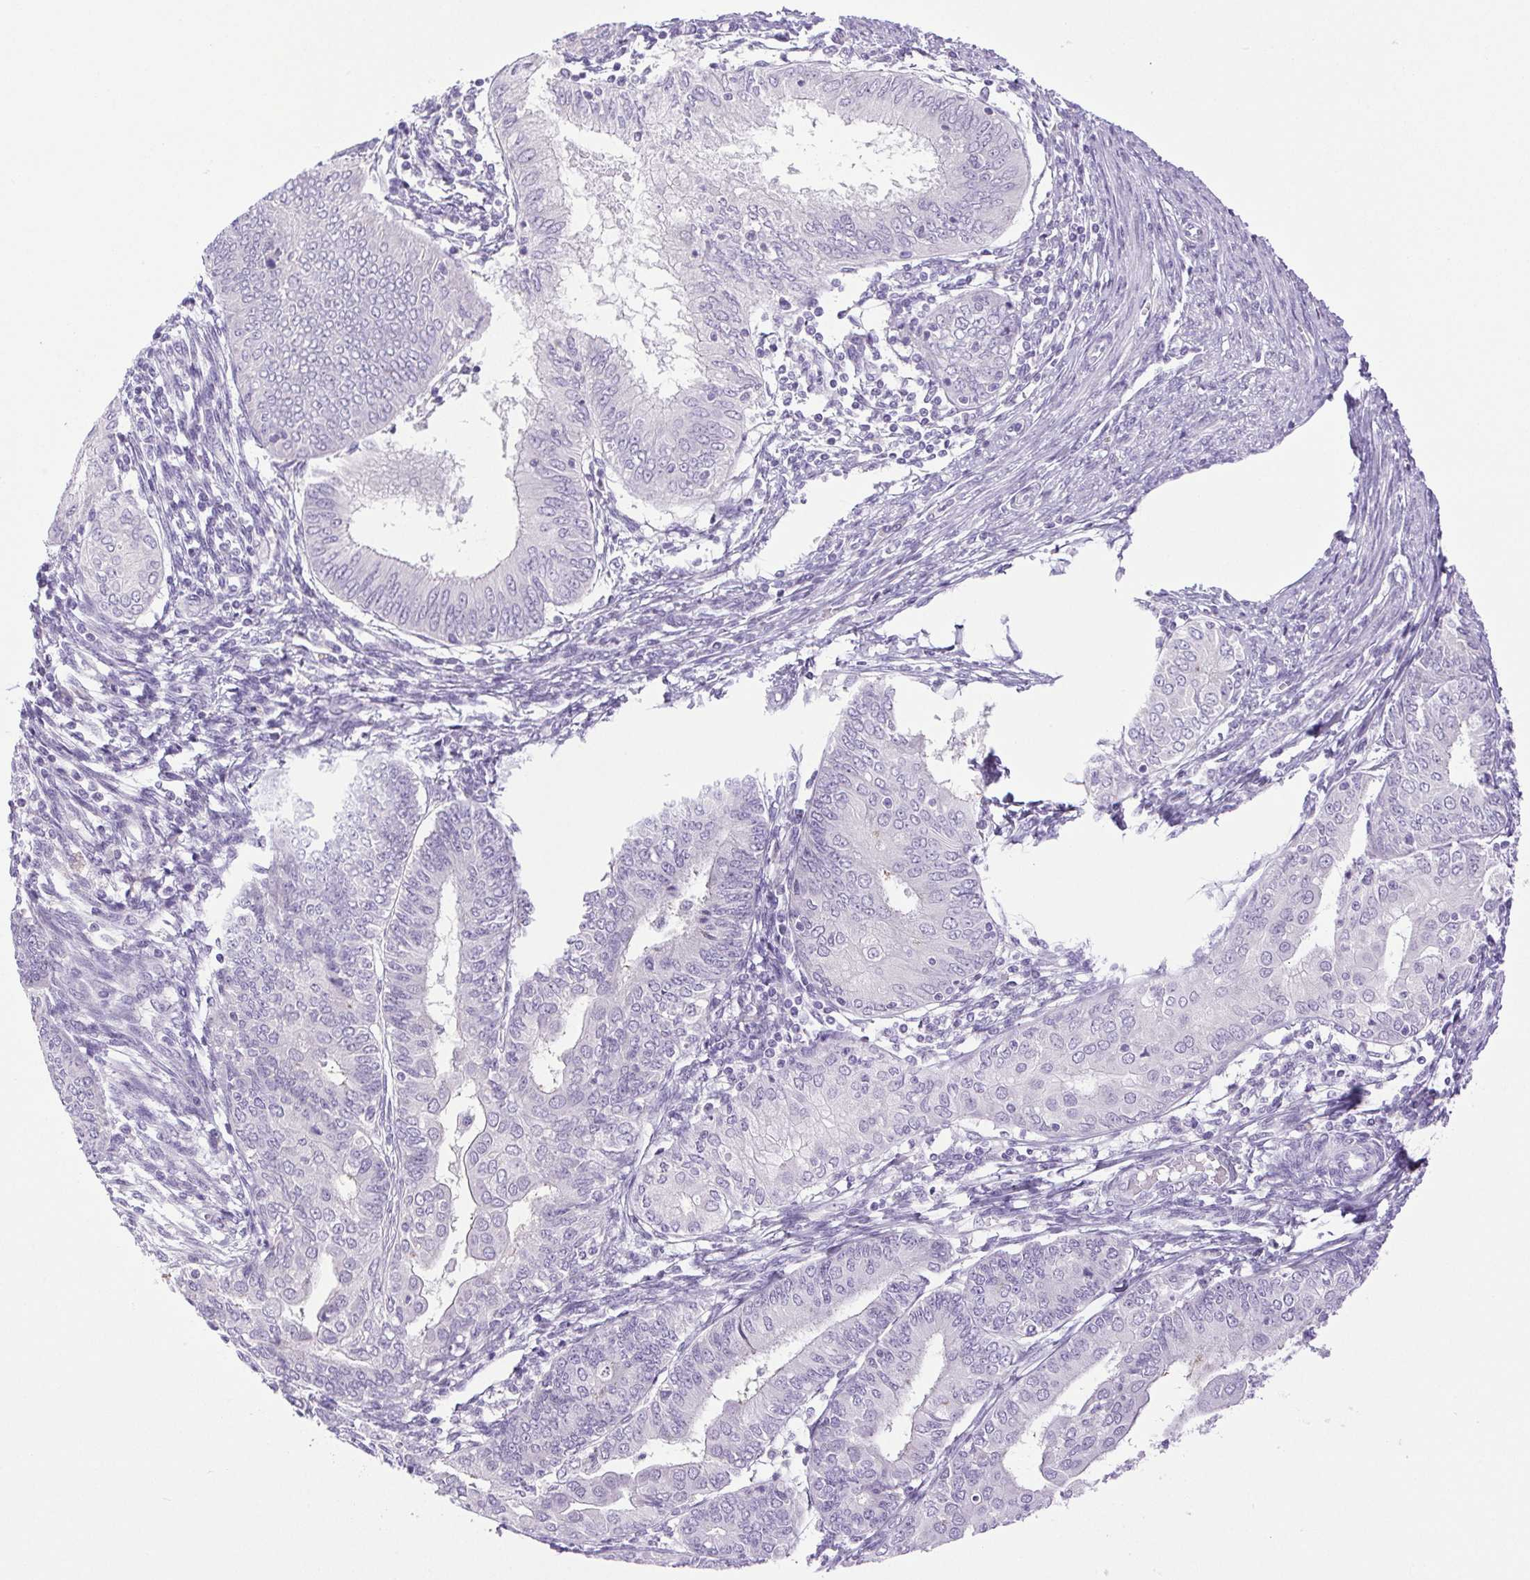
{"staining": {"intensity": "negative", "quantity": "none", "location": "none"}, "tissue": "endometrial cancer", "cell_type": "Tumor cells", "image_type": "cancer", "snomed": [{"axis": "morphology", "description": "Adenocarcinoma, NOS"}, {"axis": "topography", "description": "Endometrium"}], "caption": "Tumor cells are negative for brown protein staining in adenocarcinoma (endometrial).", "gene": "PAPPA2", "patient": {"sex": "female", "age": 68}}